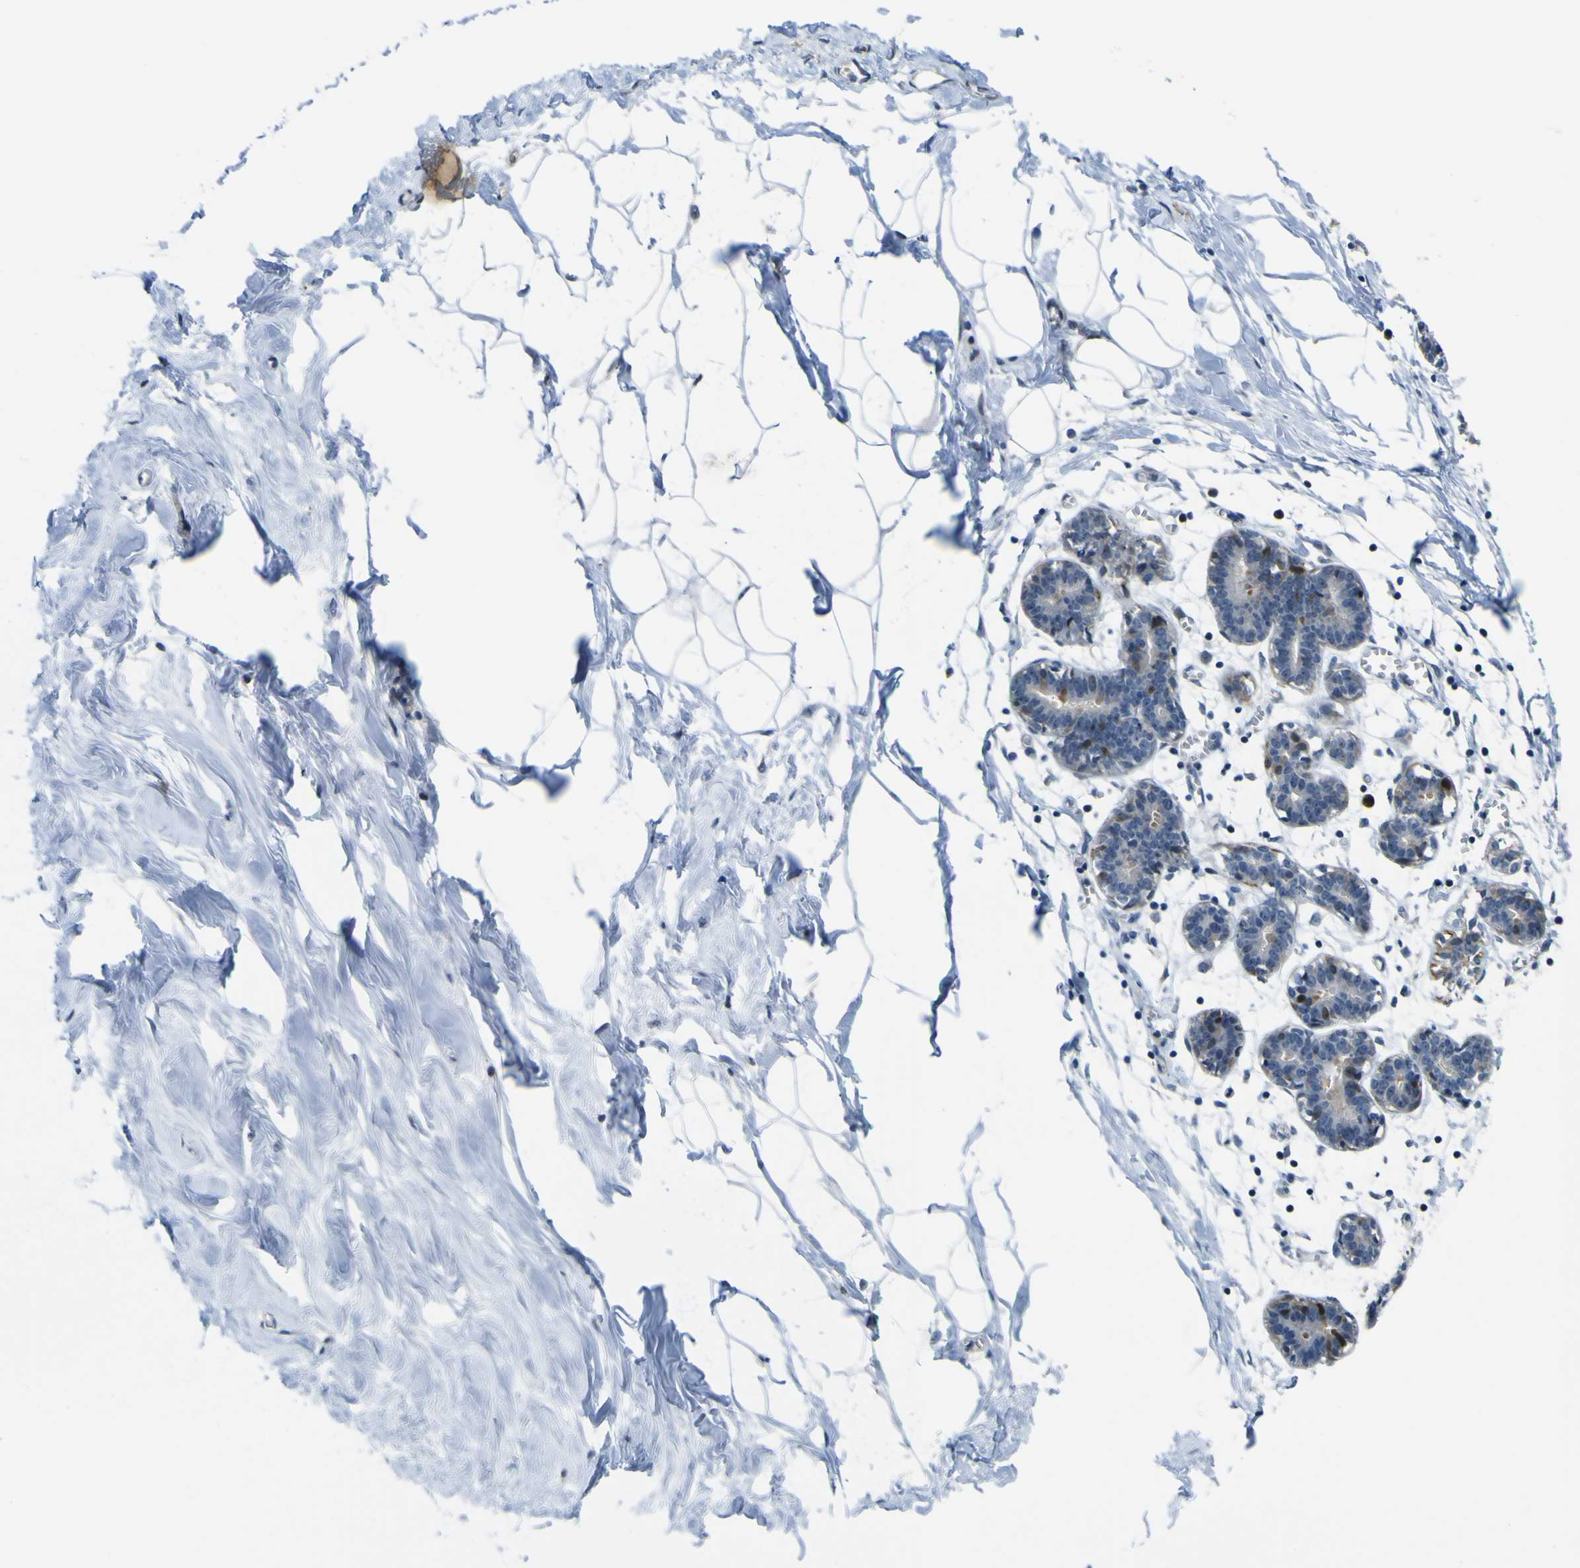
{"staining": {"intensity": "negative", "quantity": "none", "location": "none"}, "tissue": "breast", "cell_type": "Adipocytes", "image_type": "normal", "snomed": [{"axis": "morphology", "description": "Normal tissue, NOS"}, {"axis": "topography", "description": "Breast"}], "caption": "DAB immunohistochemical staining of unremarkable breast reveals no significant expression in adipocytes. (DAB (3,3'-diaminobenzidine) immunohistochemistry (IHC) with hematoxylin counter stain).", "gene": "KDM7A", "patient": {"sex": "female", "age": 27}}